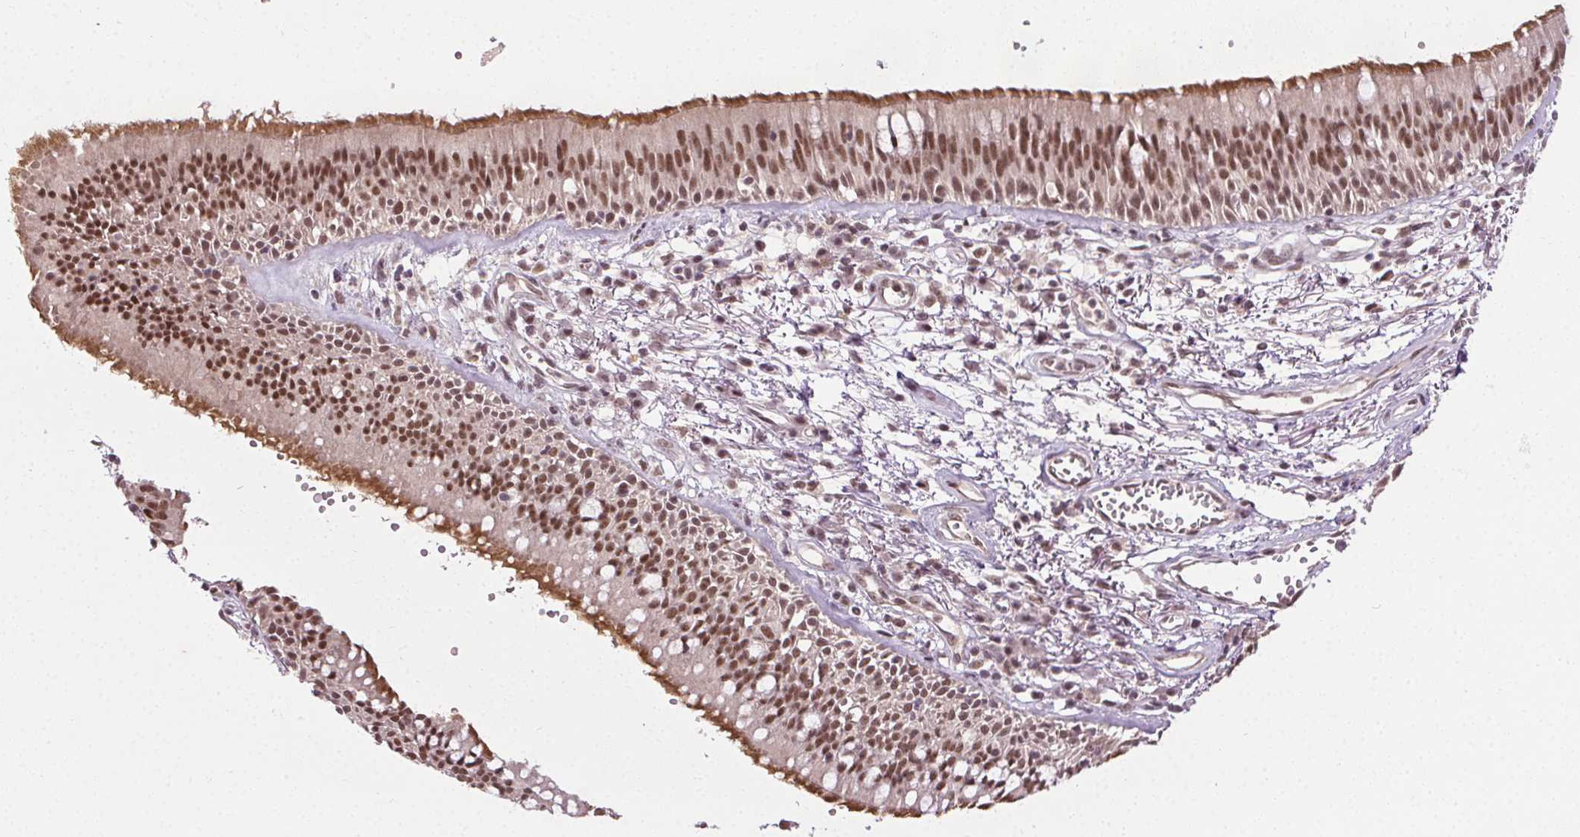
{"staining": {"intensity": "moderate", "quantity": ">75%", "location": "cytoplasmic/membranous,nuclear"}, "tissue": "bronchus", "cell_type": "Respiratory epithelial cells", "image_type": "normal", "snomed": [{"axis": "morphology", "description": "Normal tissue, NOS"}, {"axis": "morphology", "description": "Squamous cell carcinoma, NOS"}, {"axis": "topography", "description": "Cartilage tissue"}, {"axis": "topography", "description": "Bronchus"}, {"axis": "topography", "description": "Lung"}], "caption": "The image displays a brown stain indicating the presence of a protein in the cytoplasmic/membranous,nuclear of respiratory epithelial cells in bronchus.", "gene": "MED6", "patient": {"sex": "male", "age": 66}}